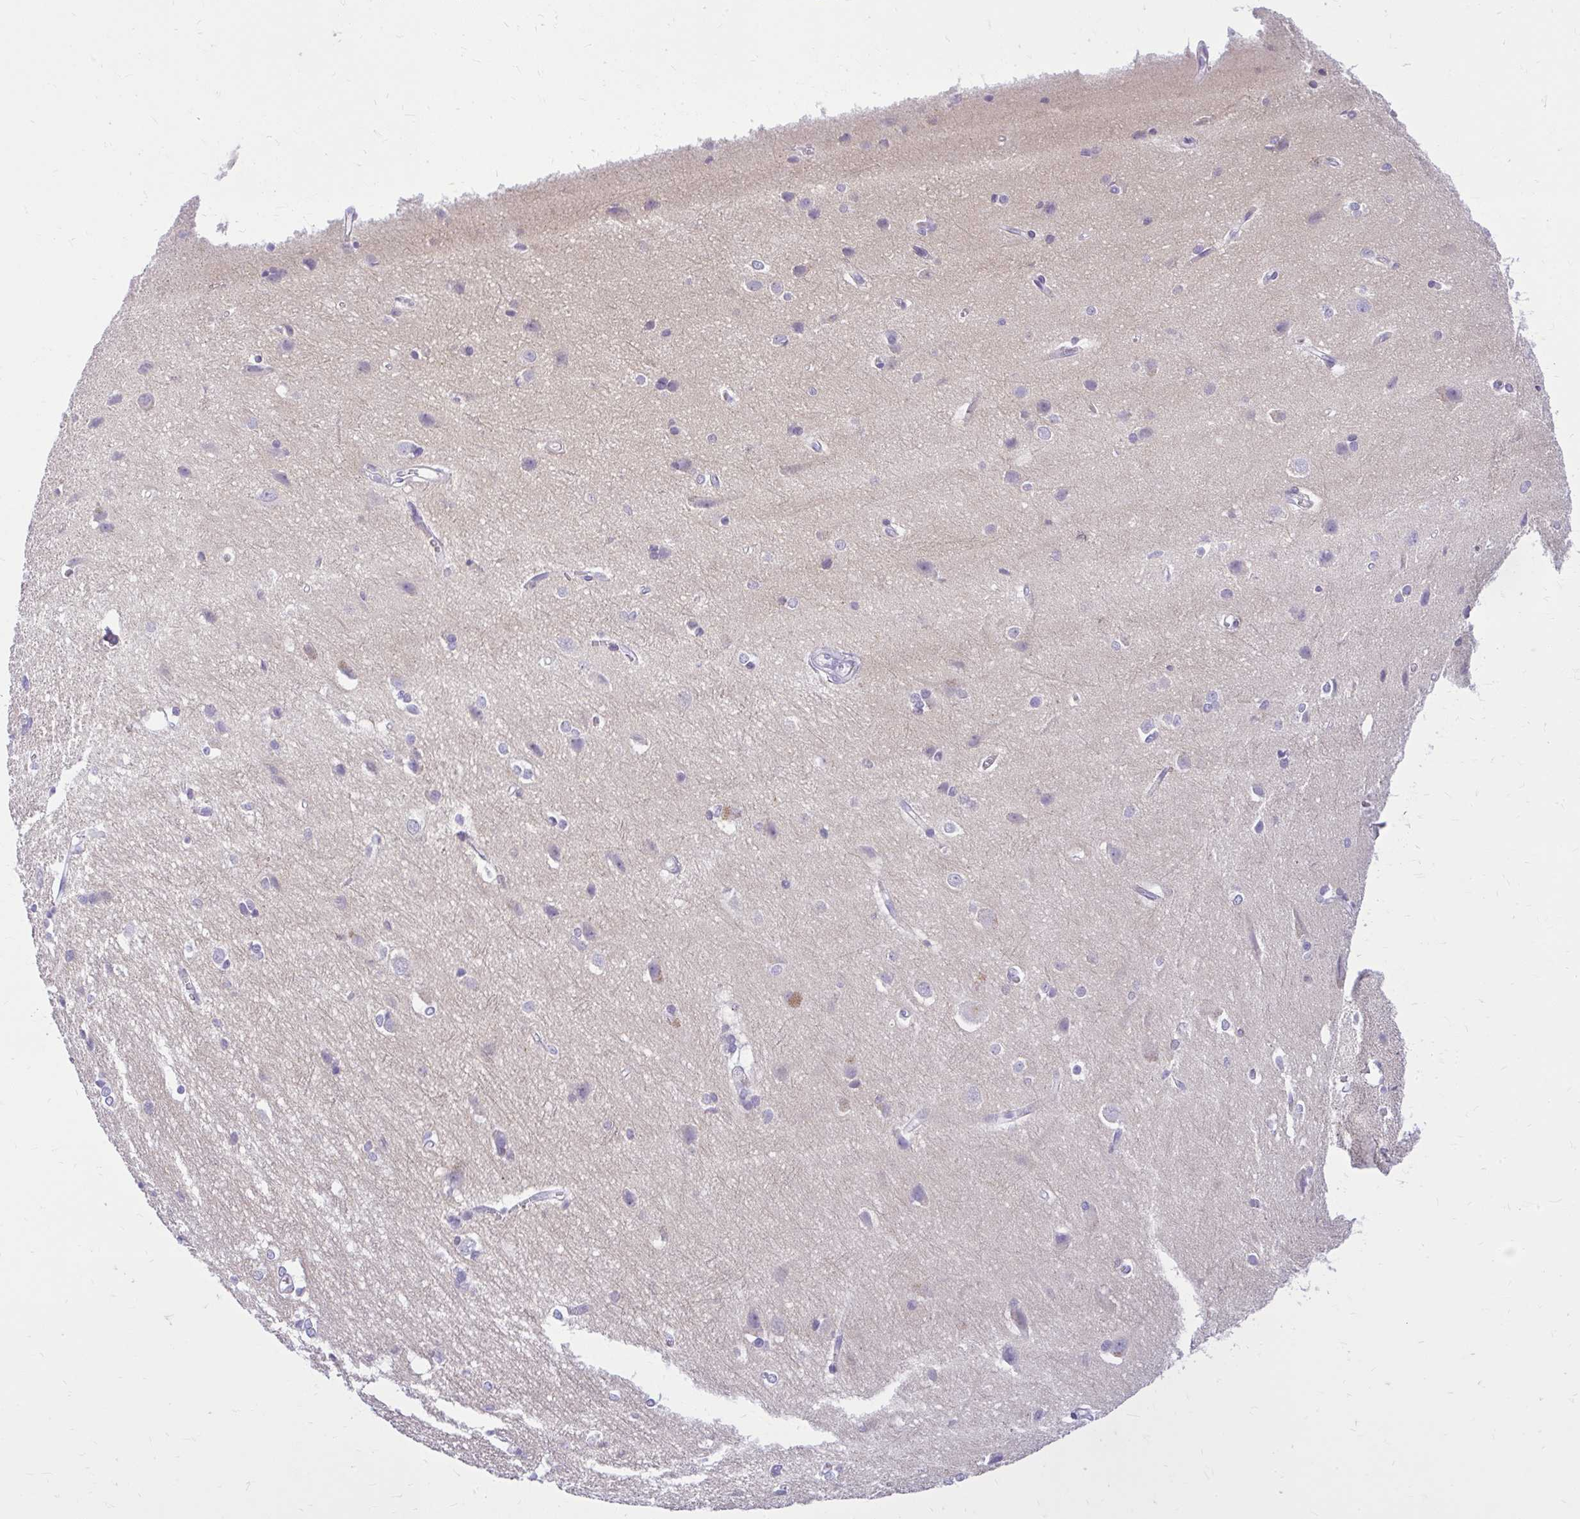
{"staining": {"intensity": "negative", "quantity": "none", "location": "none"}, "tissue": "cerebral cortex", "cell_type": "Endothelial cells", "image_type": "normal", "snomed": [{"axis": "morphology", "description": "Normal tissue, NOS"}, {"axis": "topography", "description": "Cerebral cortex"}], "caption": "Immunohistochemistry (IHC) histopathology image of unremarkable human cerebral cortex stained for a protein (brown), which displays no positivity in endothelial cells.", "gene": "PRAP1", "patient": {"sex": "male", "age": 37}}